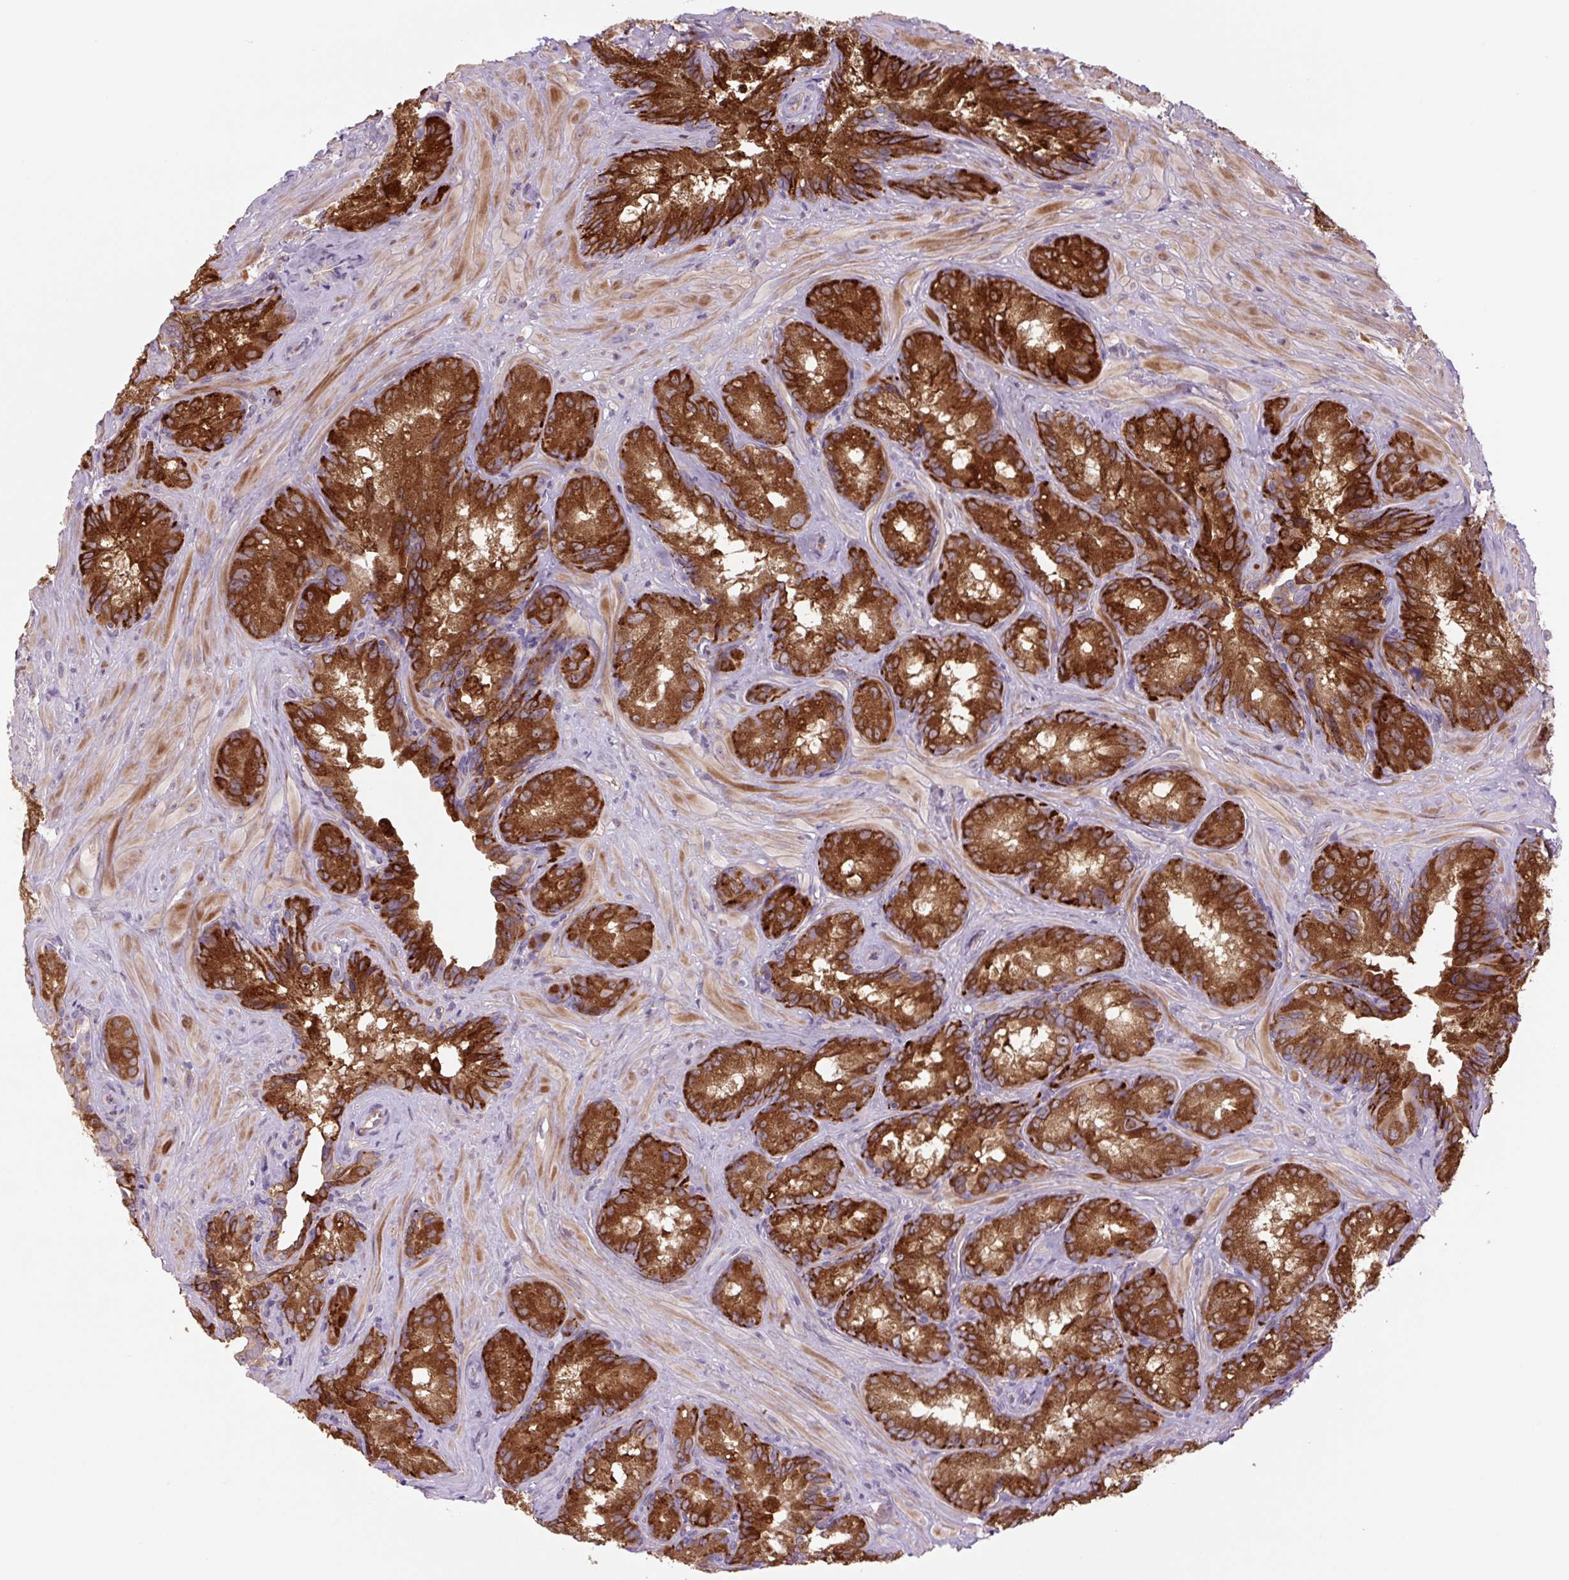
{"staining": {"intensity": "strong", "quantity": "25%-75%", "location": "cytoplasmic/membranous"}, "tissue": "seminal vesicle", "cell_type": "Glandular cells", "image_type": "normal", "snomed": [{"axis": "morphology", "description": "Normal tissue, NOS"}, {"axis": "topography", "description": "Seminal veicle"}], "caption": "An IHC photomicrograph of unremarkable tissue is shown. Protein staining in brown labels strong cytoplasmic/membranous positivity in seminal vesicle within glandular cells.", "gene": "PLA2G4A", "patient": {"sex": "male", "age": 47}}